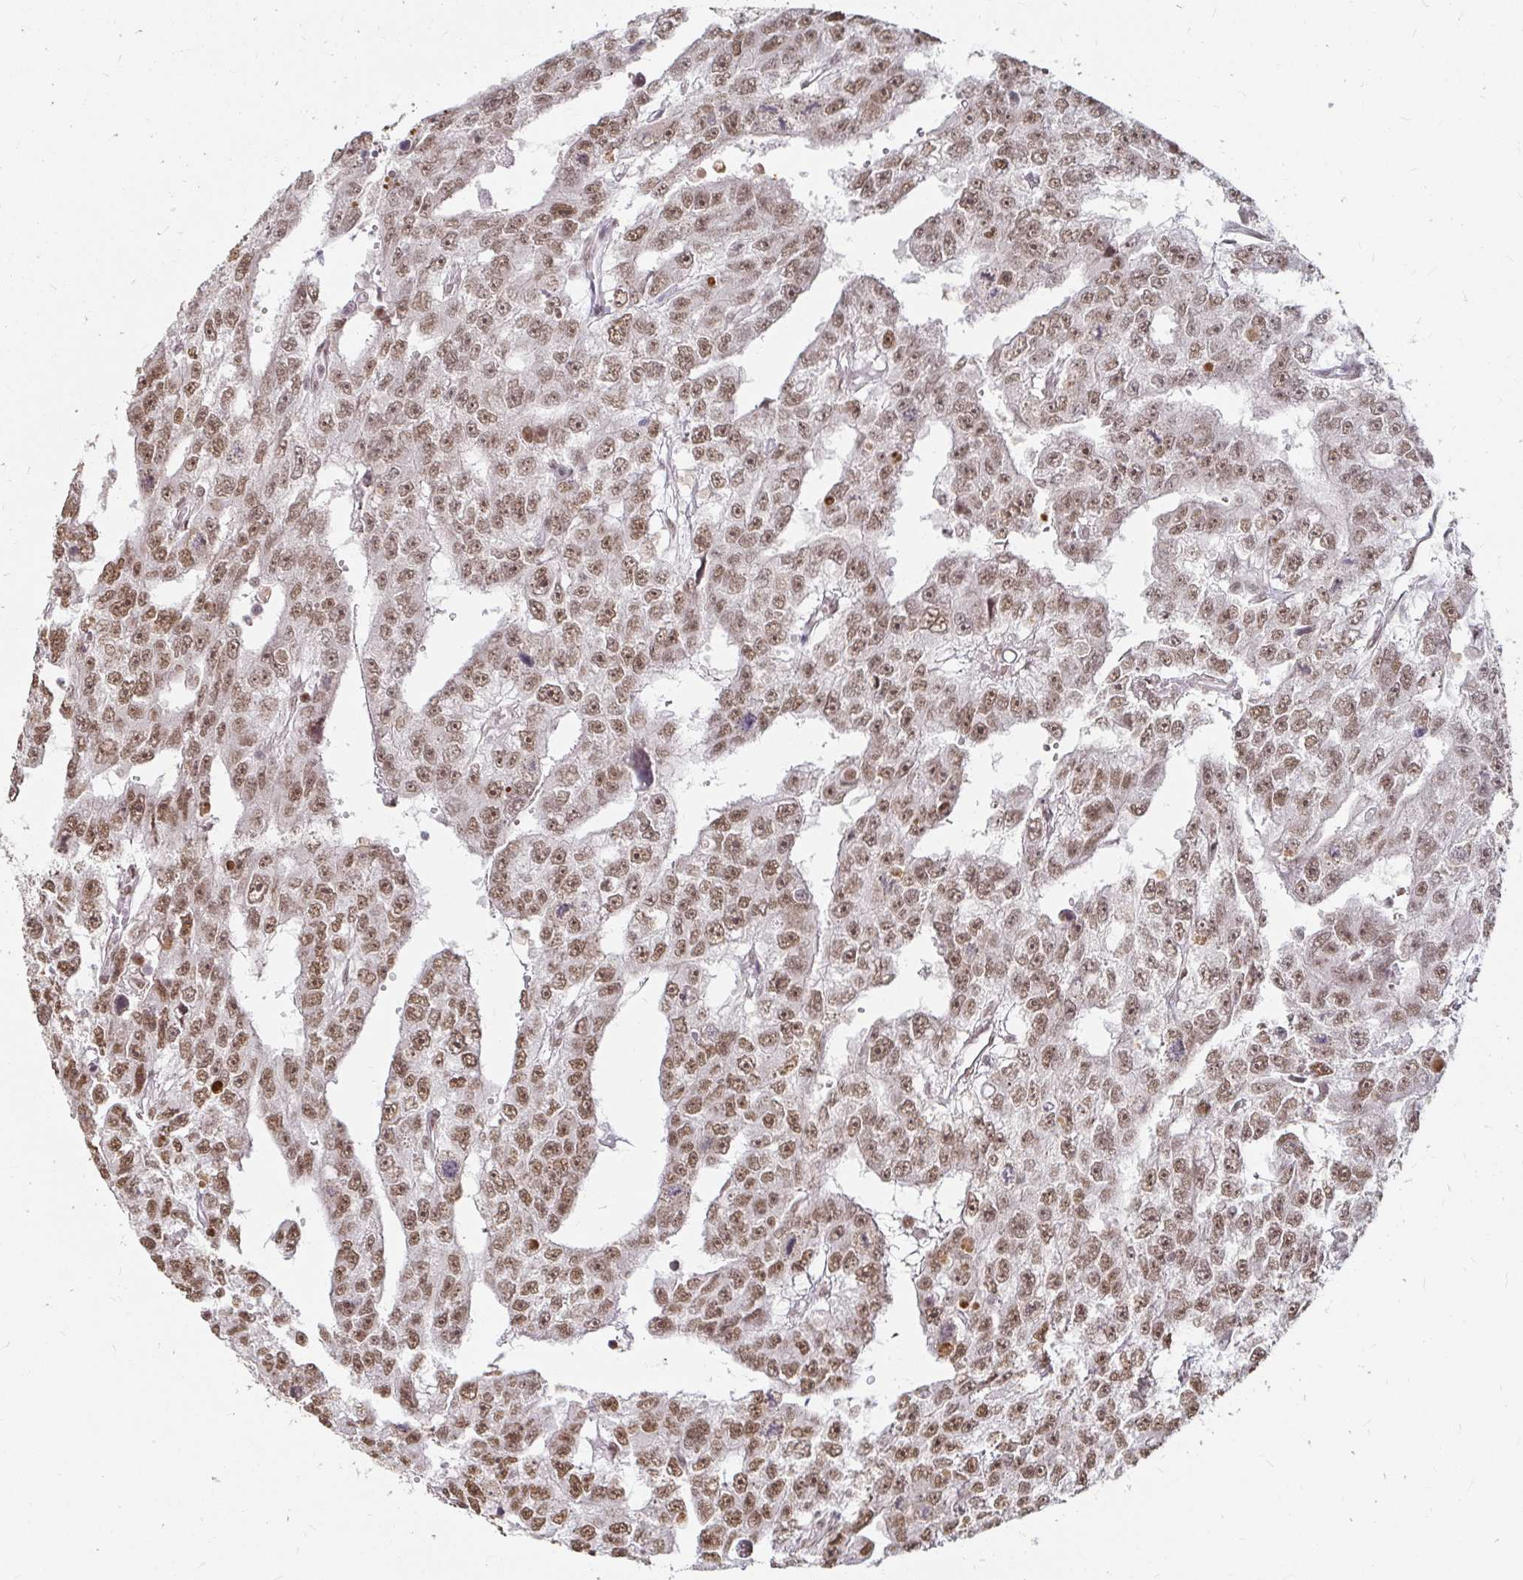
{"staining": {"intensity": "moderate", "quantity": ">75%", "location": "nuclear"}, "tissue": "testis cancer", "cell_type": "Tumor cells", "image_type": "cancer", "snomed": [{"axis": "morphology", "description": "Carcinoma, Embryonal, NOS"}, {"axis": "topography", "description": "Testis"}], "caption": "This image shows testis embryonal carcinoma stained with immunohistochemistry to label a protein in brown. The nuclear of tumor cells show moderate positivity for the protein. Nuclei are counter-stained blue.", "gene": "HNRNPU", "patient": {"sex": "male", "age": 20}}